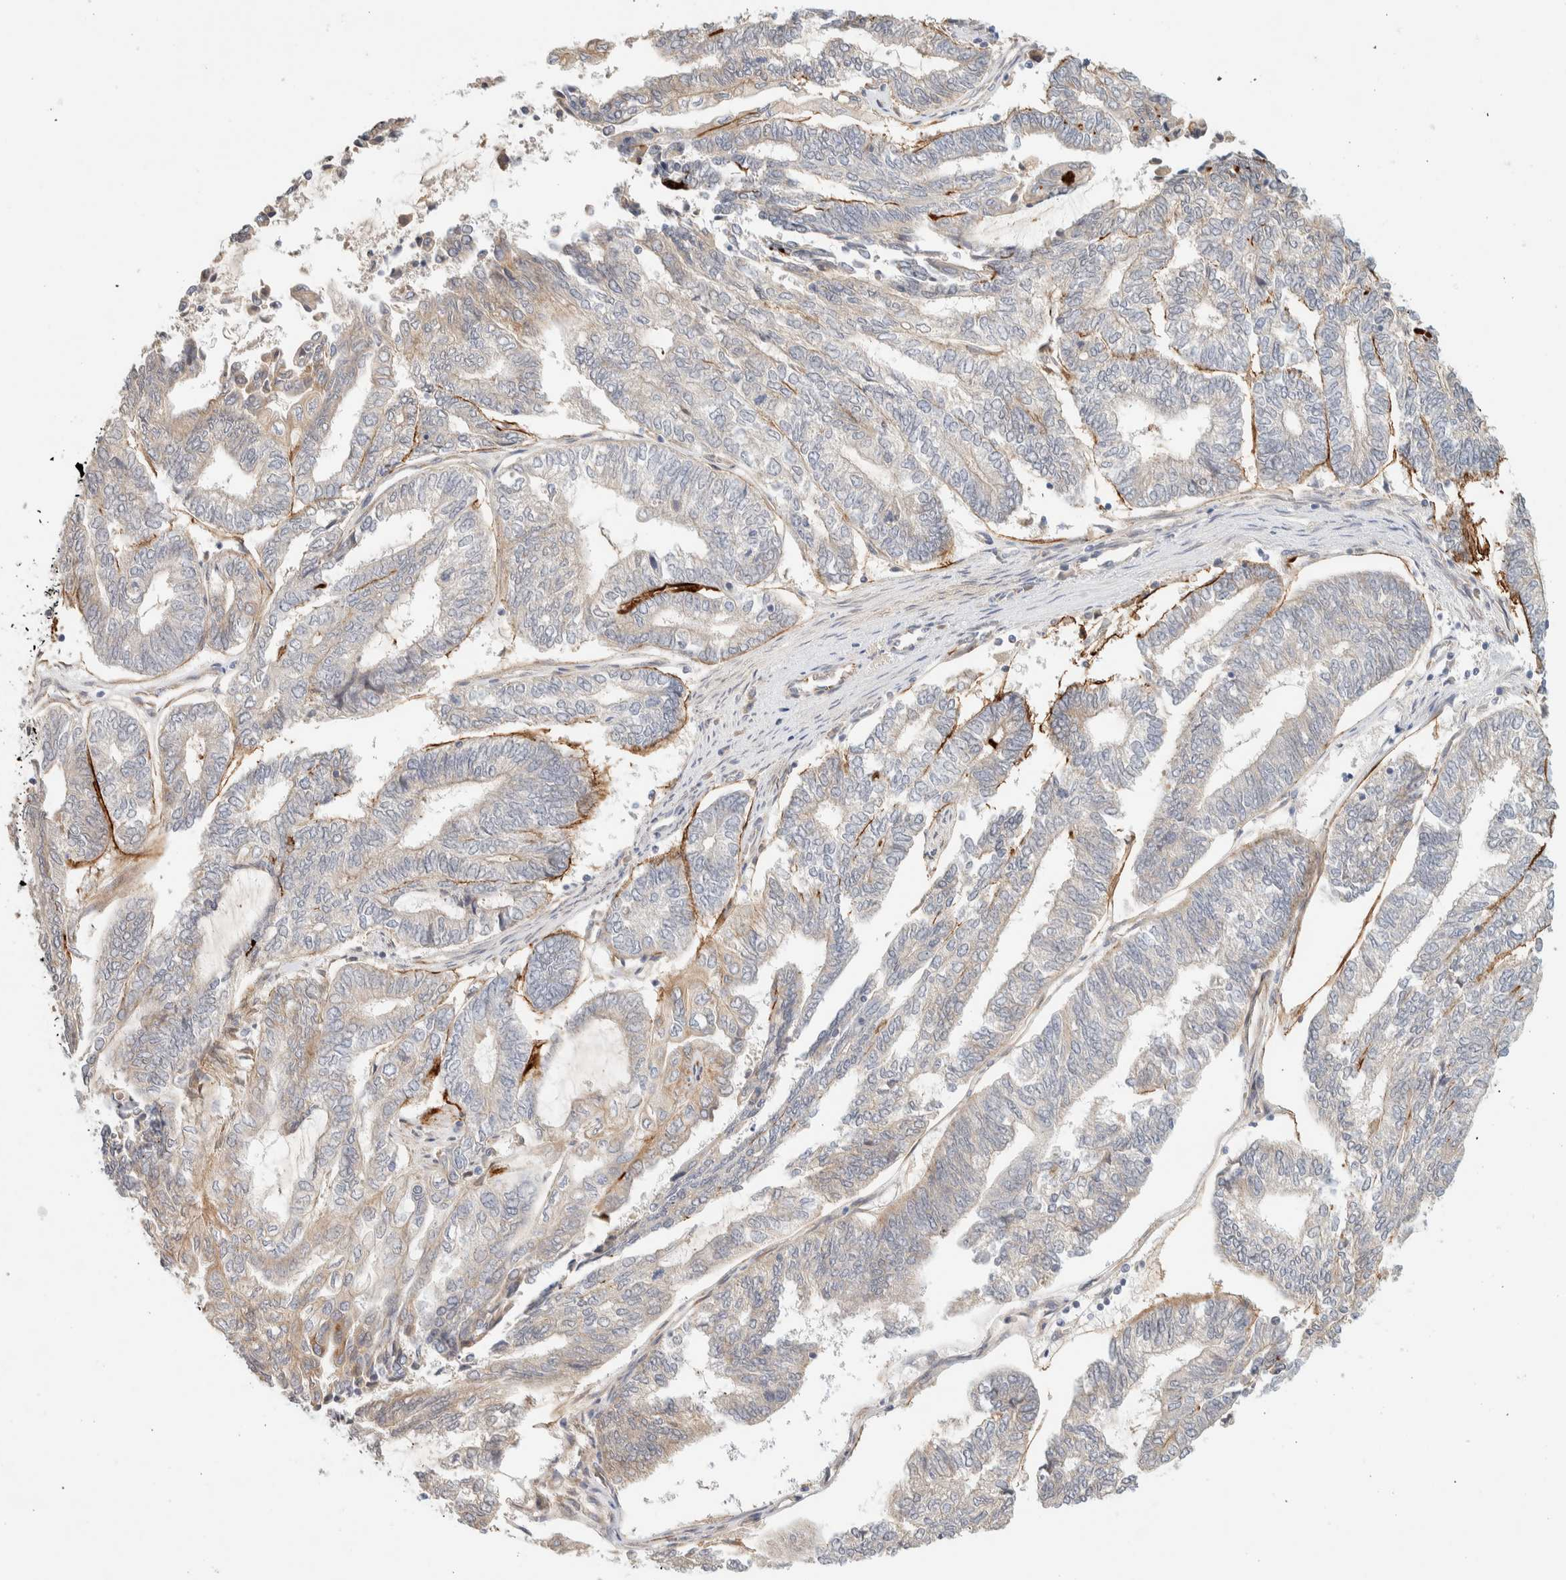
{"staining": {"intensity": "moderate", "quantity": "25%-75%", "location": "cytoplasmic/membranous"}, "tissue": "endometrial cancer", "cell_type": "Tumor cells", "image_type": "cancer", "snomed": [{"axis": "morphology", "description": "Adenocarcinoma, NOS"}, {"axis": "topography", "description": "Uterus"}, {"axis": "topography", "description": "Endometrium"}], "caption": "This micrograph shows immunohistochemistry staining of adenocarcinoma (endometrial), with medium moderate cytoplasmic/membranous positivity in approximately 25%-75% of tumor cells.", "gene": "FAT1", "patient": {"sex": "female", "age": 70}}